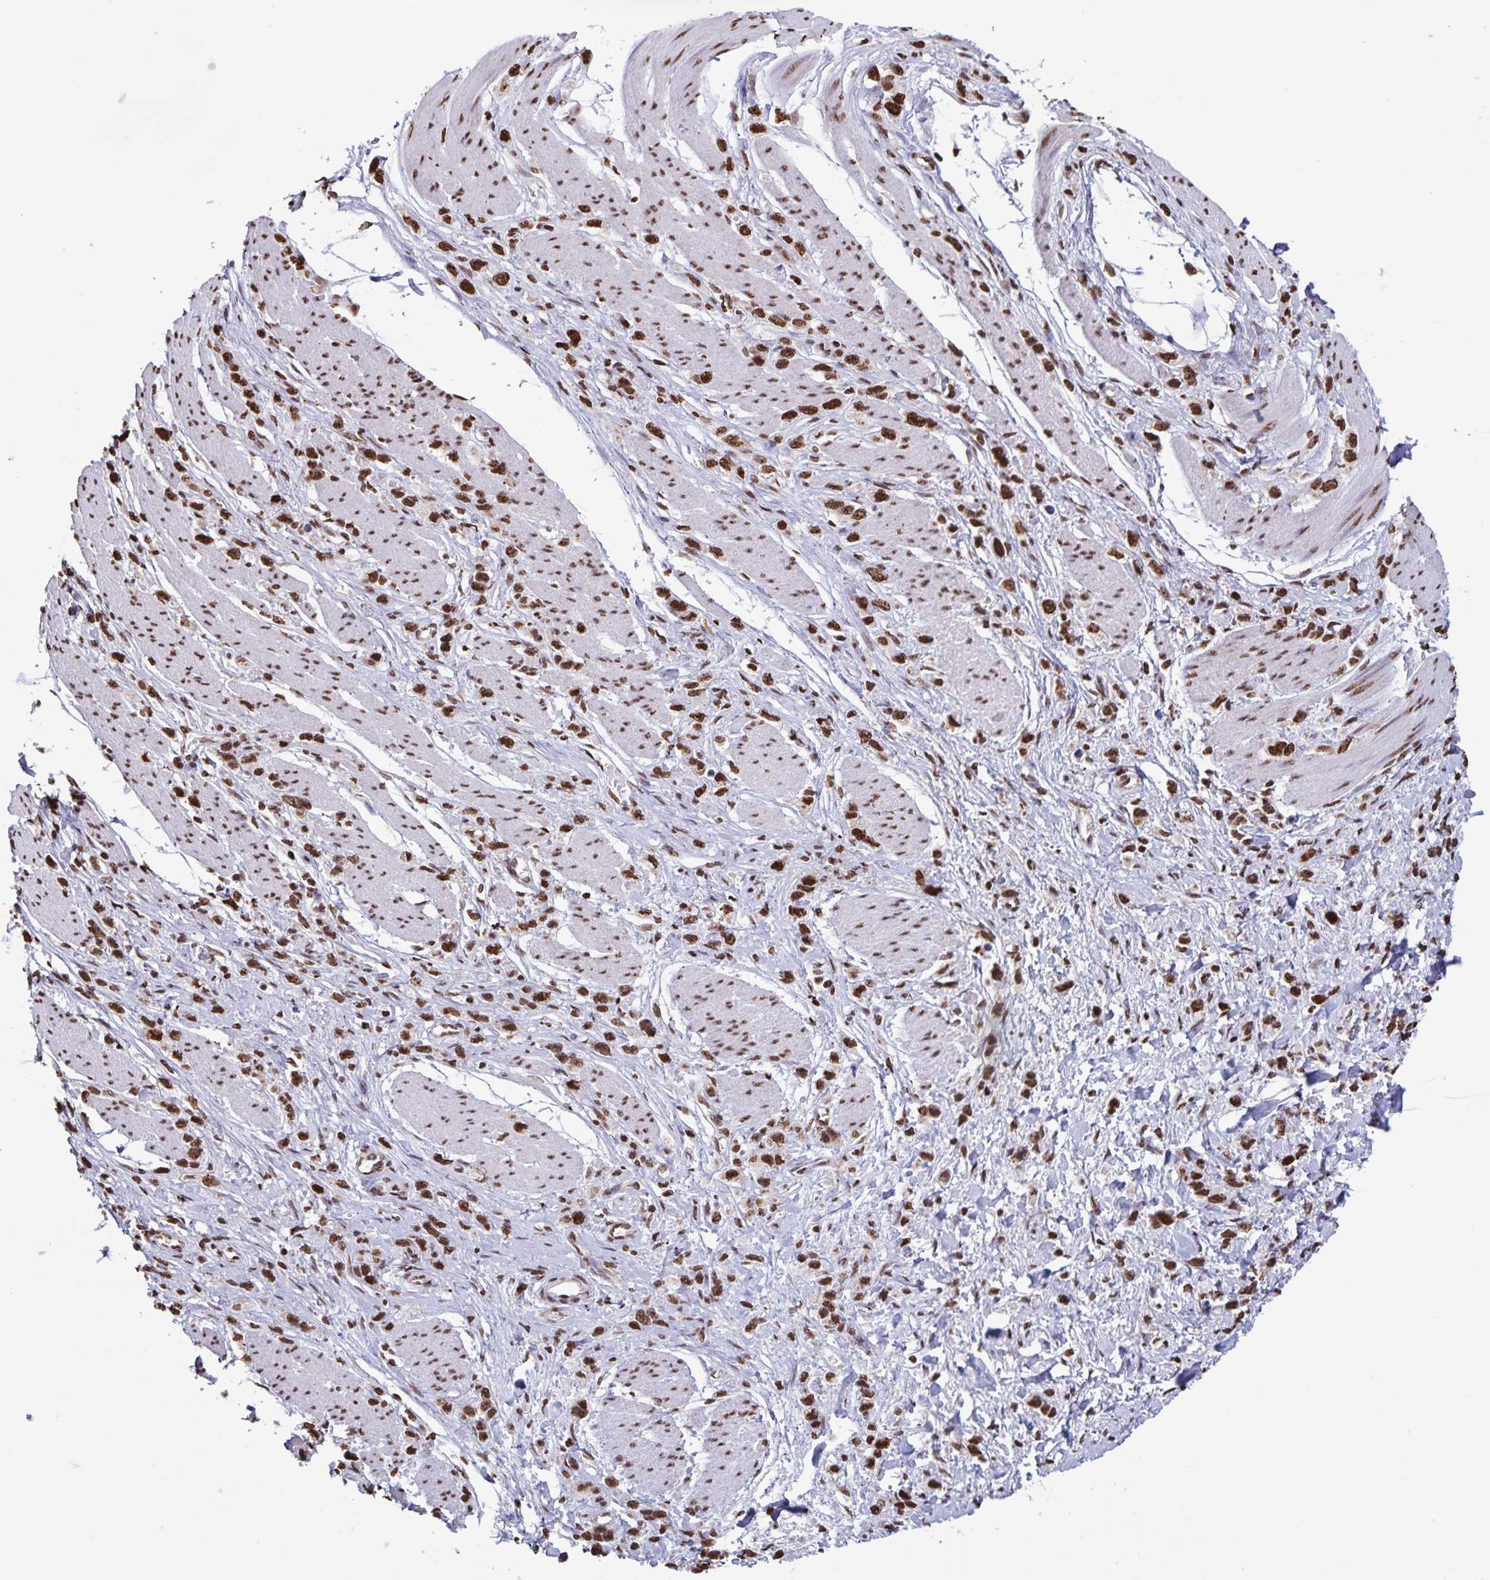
{"staining": {"intensity": "strong", "quantity": ">75%", "location": "nuclear"}, "tissue": "stomach cancer", "cell_type": "Tumor cells", "image_type": "cancer", "snomed": [{"axis": "morphology", "description": "Adenocarcinoma, NOS"}, {"axis": "topography", "description": "Stomach"}], "caption": "About >75% of tumor cells in human stomach cancer (adenocarcinoma) display strong nuclear protein staining as visualized by brown immunohistochemical staining.", "gene": "DUT", "patient": {"sex": "female", "age": 65}}